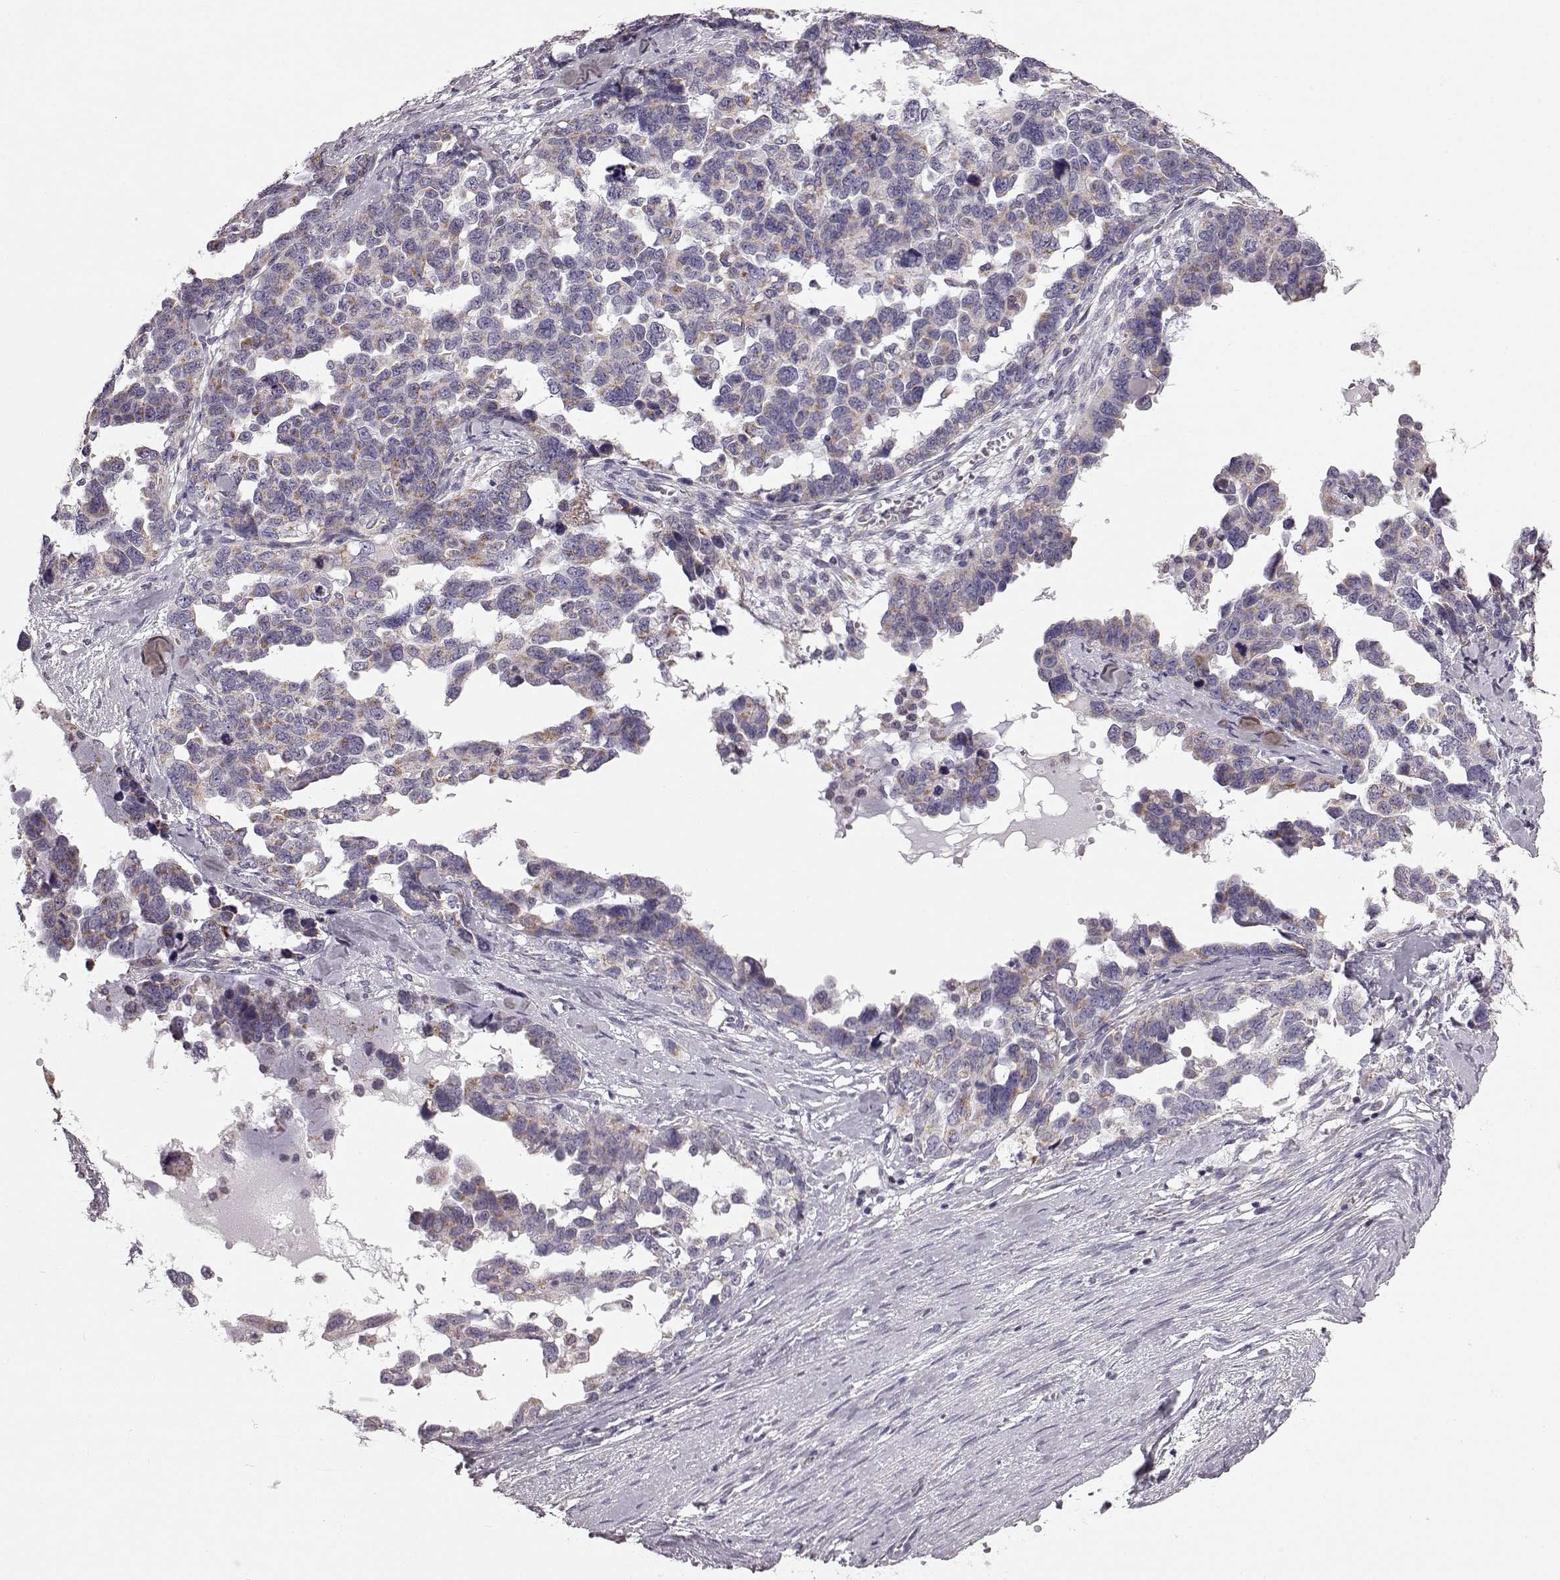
{"staining": {"intensity": "moderate", "quantity": ">75%", "location": "cytoplasmic/membranous"}, "tissue": "ovarian cancer", "cell_type": "Tumor cells", "image_type": "cancer", "snomed": [{"axis": "morphology", "description": "Cystadenocarcinoma, serous, NOS"}, {"axis": "topography", "description": "Ovary"}], "caption": "Ovarian cancer tissue shows moderate cytoplasmic/membranous staining in about >75% of tumor cells, visualized by immunohistochemistry.", "gene": "FAM8A1", "patient": {"sex": "female", "age": 69}}